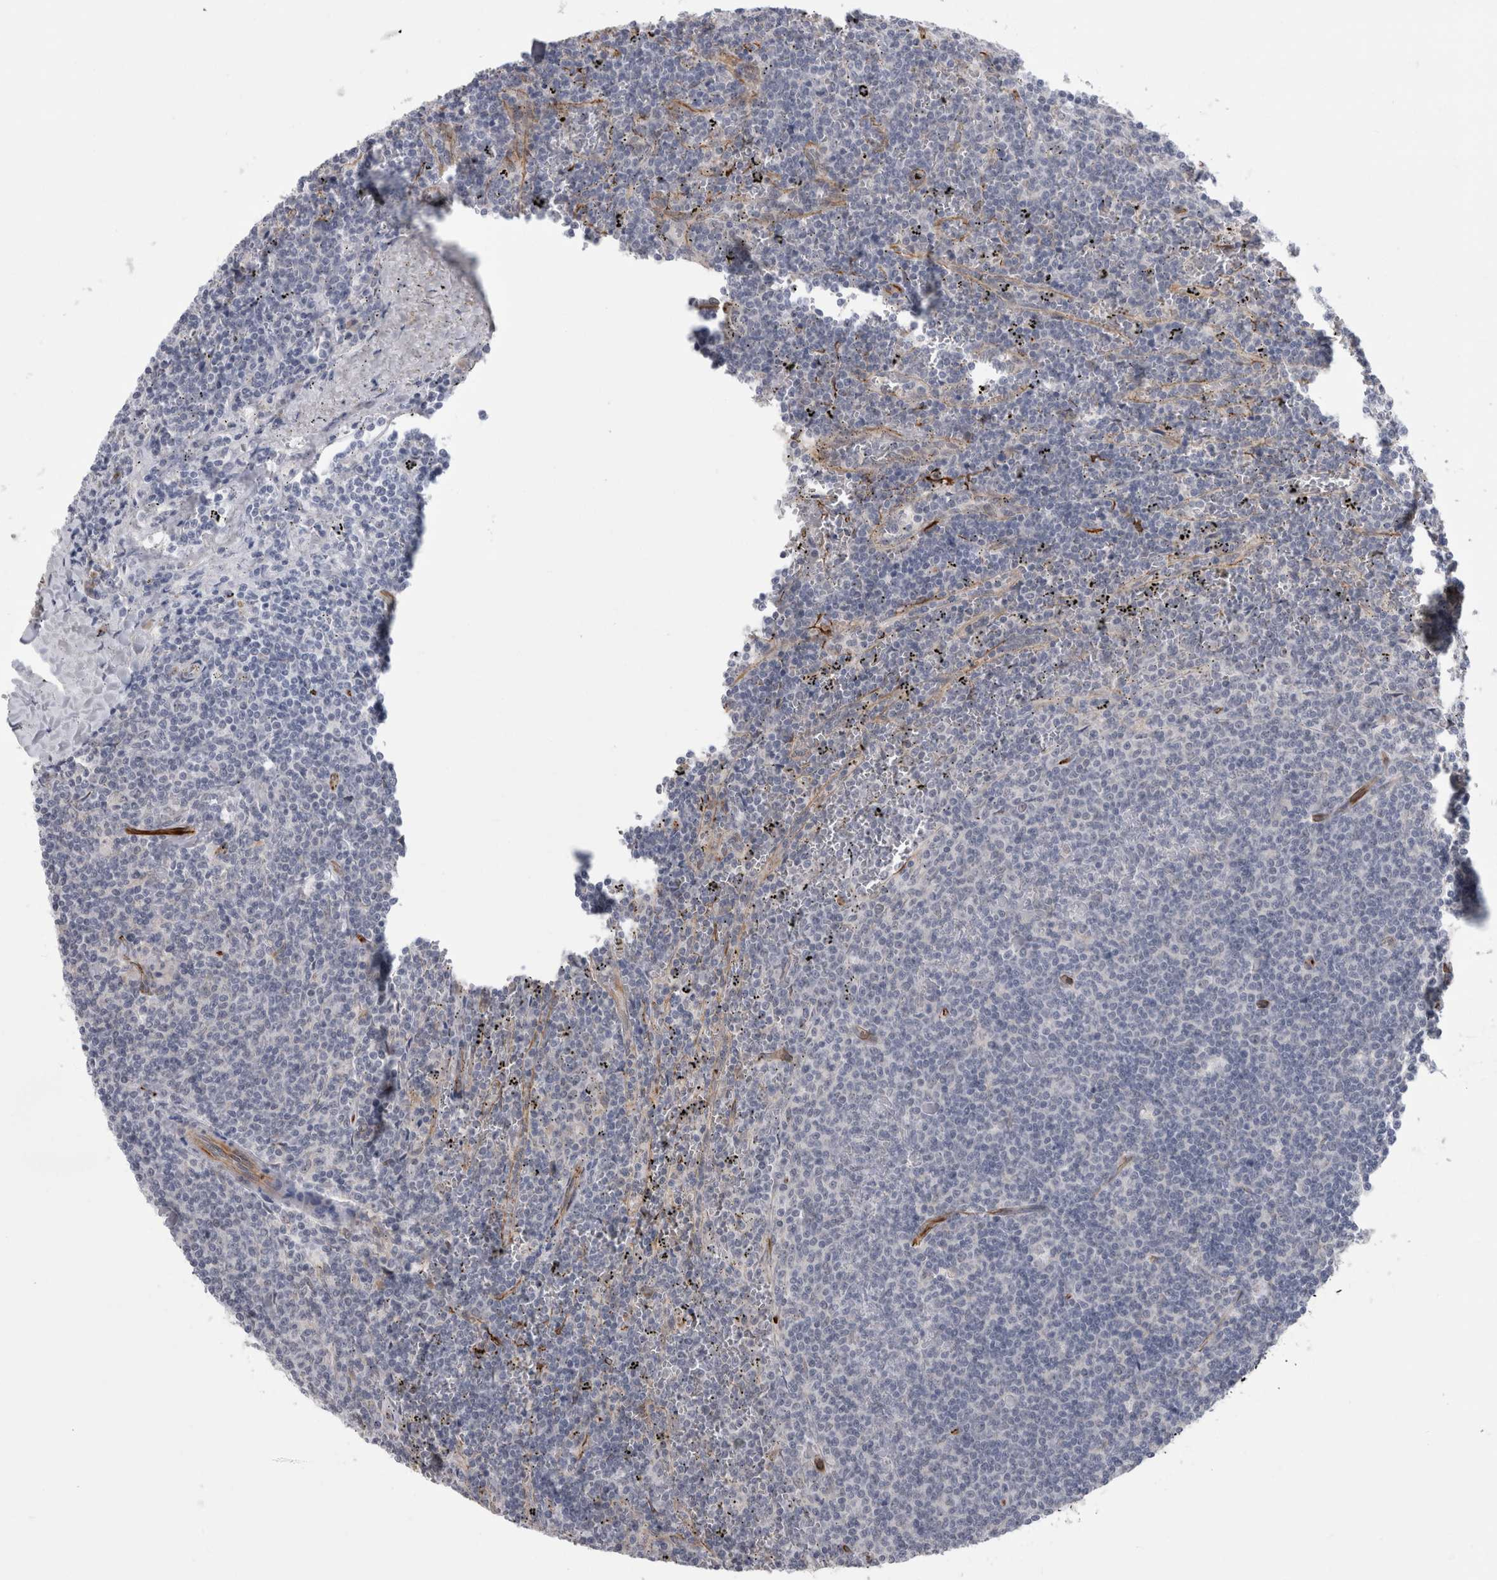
{"staining": {"intensity": "negative", "quantity": "none", "location": "none"}, "tissue": "lymphoma", "cell_type": "Tumor cells", "image_type": "cancer", "snomed": [{"axis": "morphology", "description": "Malignant lymphoma, non-Hodgkin's type, Low grade"}, {"axis": "topography", "description": "Spleen"}], "caption": "Immunohistochemical staining of human low-grade malignant lymphoma, non-Hodgkin's type demonstrates no significant positivity in tumor cells.", "gene": "FAM83H", "patient": {"sex": "female", "age": 50}}